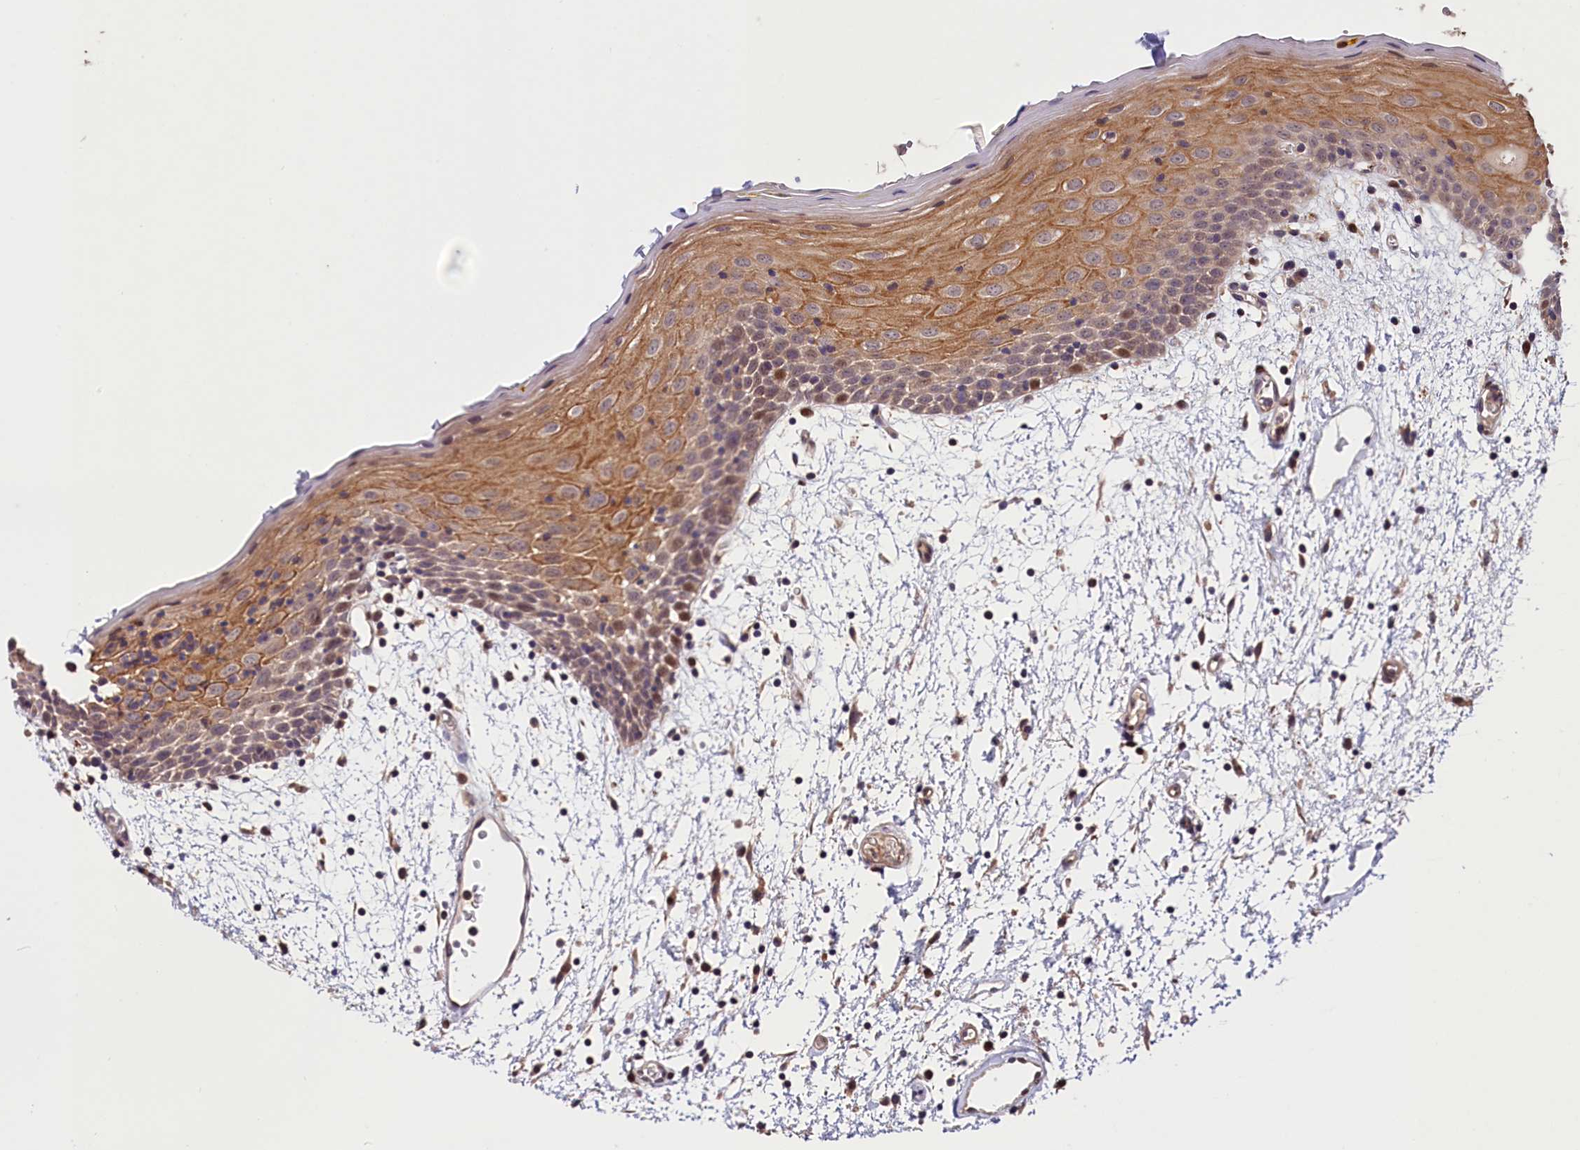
{"staining": {"intensity": "moderate", "quantity": ">75%", "location": "cytoplasmic/membranous,nuclear"}, "tissue": "oral mucosa", "cell_type": "Squamous epithelial cells", "image_type": "normal", "snomed": [{"axis": "morphology", "description": "Normal tissue, NOS"}, {"axis": "topography", "description": "Skeletal muscle"}, {"axis": "topography", "description": "Oral tissue"}, {"axis": "topography", "description": "Salivary gland"}, {"axis": "topography", "description": "Peripheral nerve tissue"}], "caption": "Immunohistochemical staining of unremarkable oral mucosa demonstrates medium levels of moderate cytoplasmic/membranous,nuclear staining in about >75% of squamous epithelial cells.", "gene": "CACNA1H", "patient": {"sex": "male", "age": 54}}